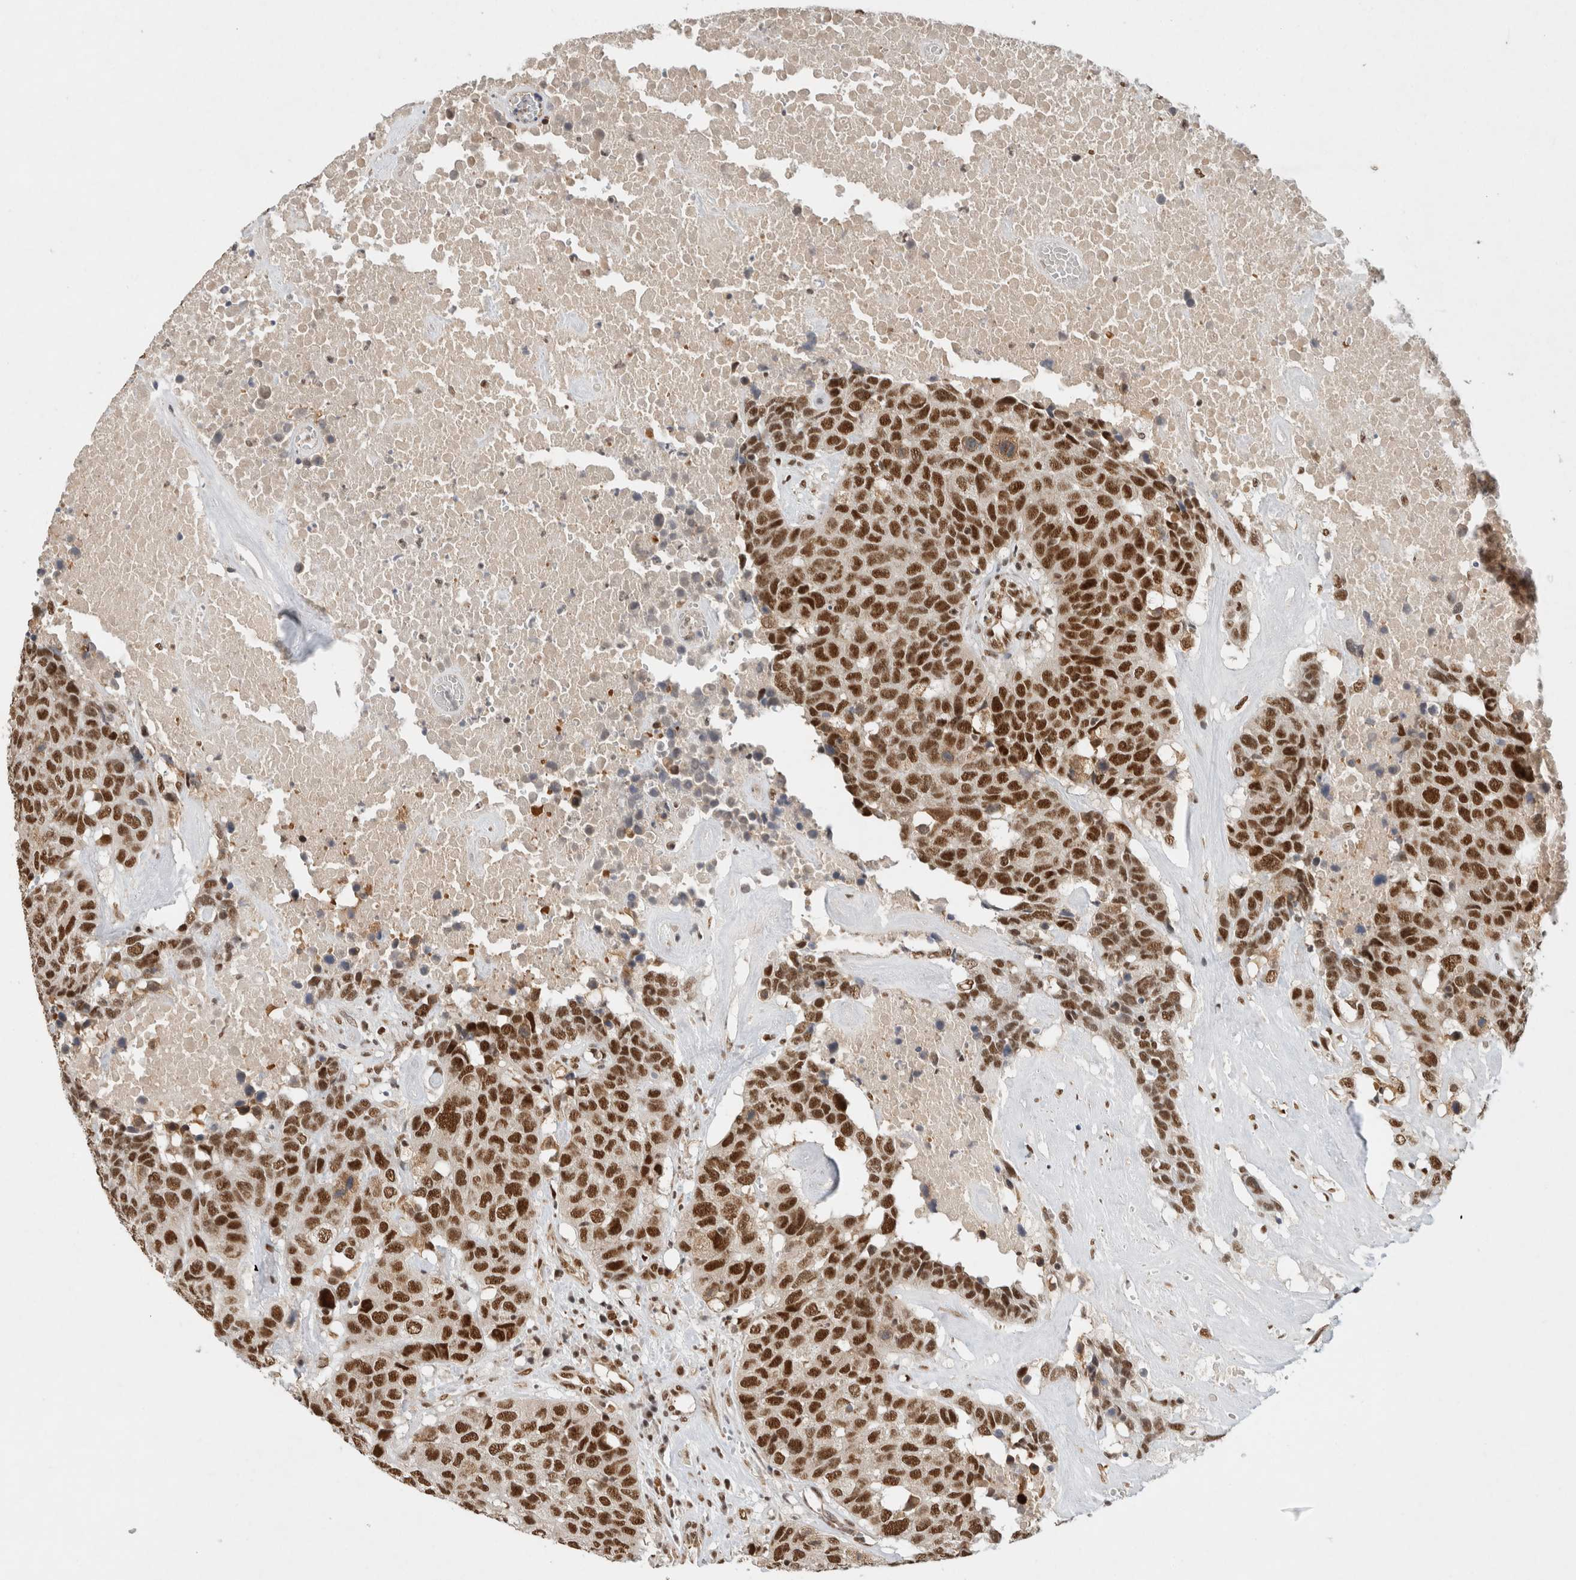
{"staining": {"intensity": "strong", "quantity": ">75%", "location": "nuclear"}, "tissue": "head and neck cancer", "cell_type": "Tumor cells", "image_type": "cancer", "snomed": [{"axis": "morphology", "description": "Squamous cell carcinoma, NOS"}, {"axis": "topography", "description": "Head-Neck"}], "caption": "Immunohistochemistry histopathology image of human head and neck squamous cell carcinoma stained for a protein (brown), which demonstrates high levels of strong nuclear expression in about >75% of tumor cells.", "gene": "DDX42", "patient": {"sex": "male", "age": 66}}